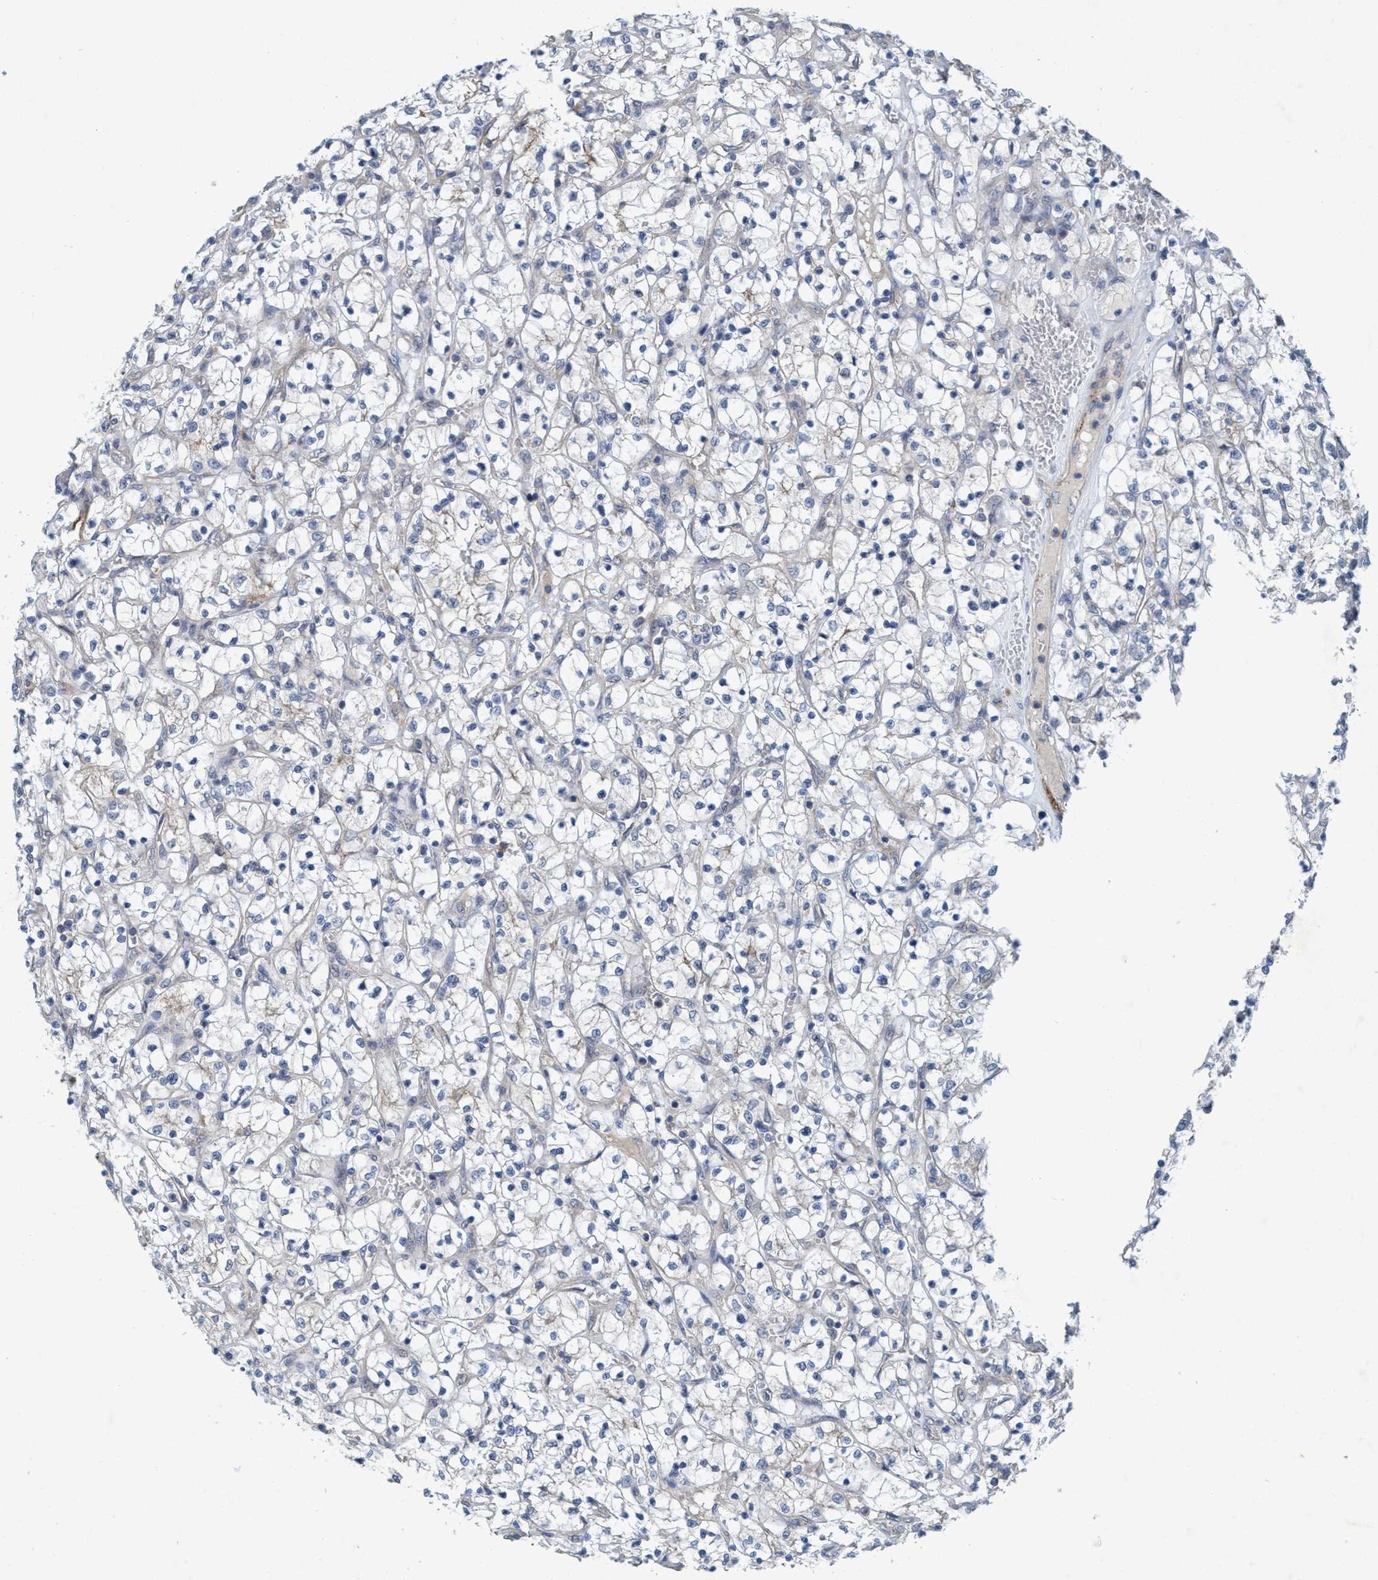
{"staining": {"intensity": "negative", "quantity": "none", "location": "none"}, "tissue": "renal cancer", "cell_type": "Tumor cells", "image_type": "cancer", "snomed": [{"axis": "morphology", "description": "Adenocarcinoma, NOS"}, {"axis": "topography", "description": "Kidney"}], "caption": "An immunohistochemistry (IHC) micrograph of renal cancer (adenocarcinoma) is shown. There is no staining in tumor cells of renal cancer (adenocarcinoma).", "gene": "TRIM65", "patient": {"sex": "female", "age": 69}}